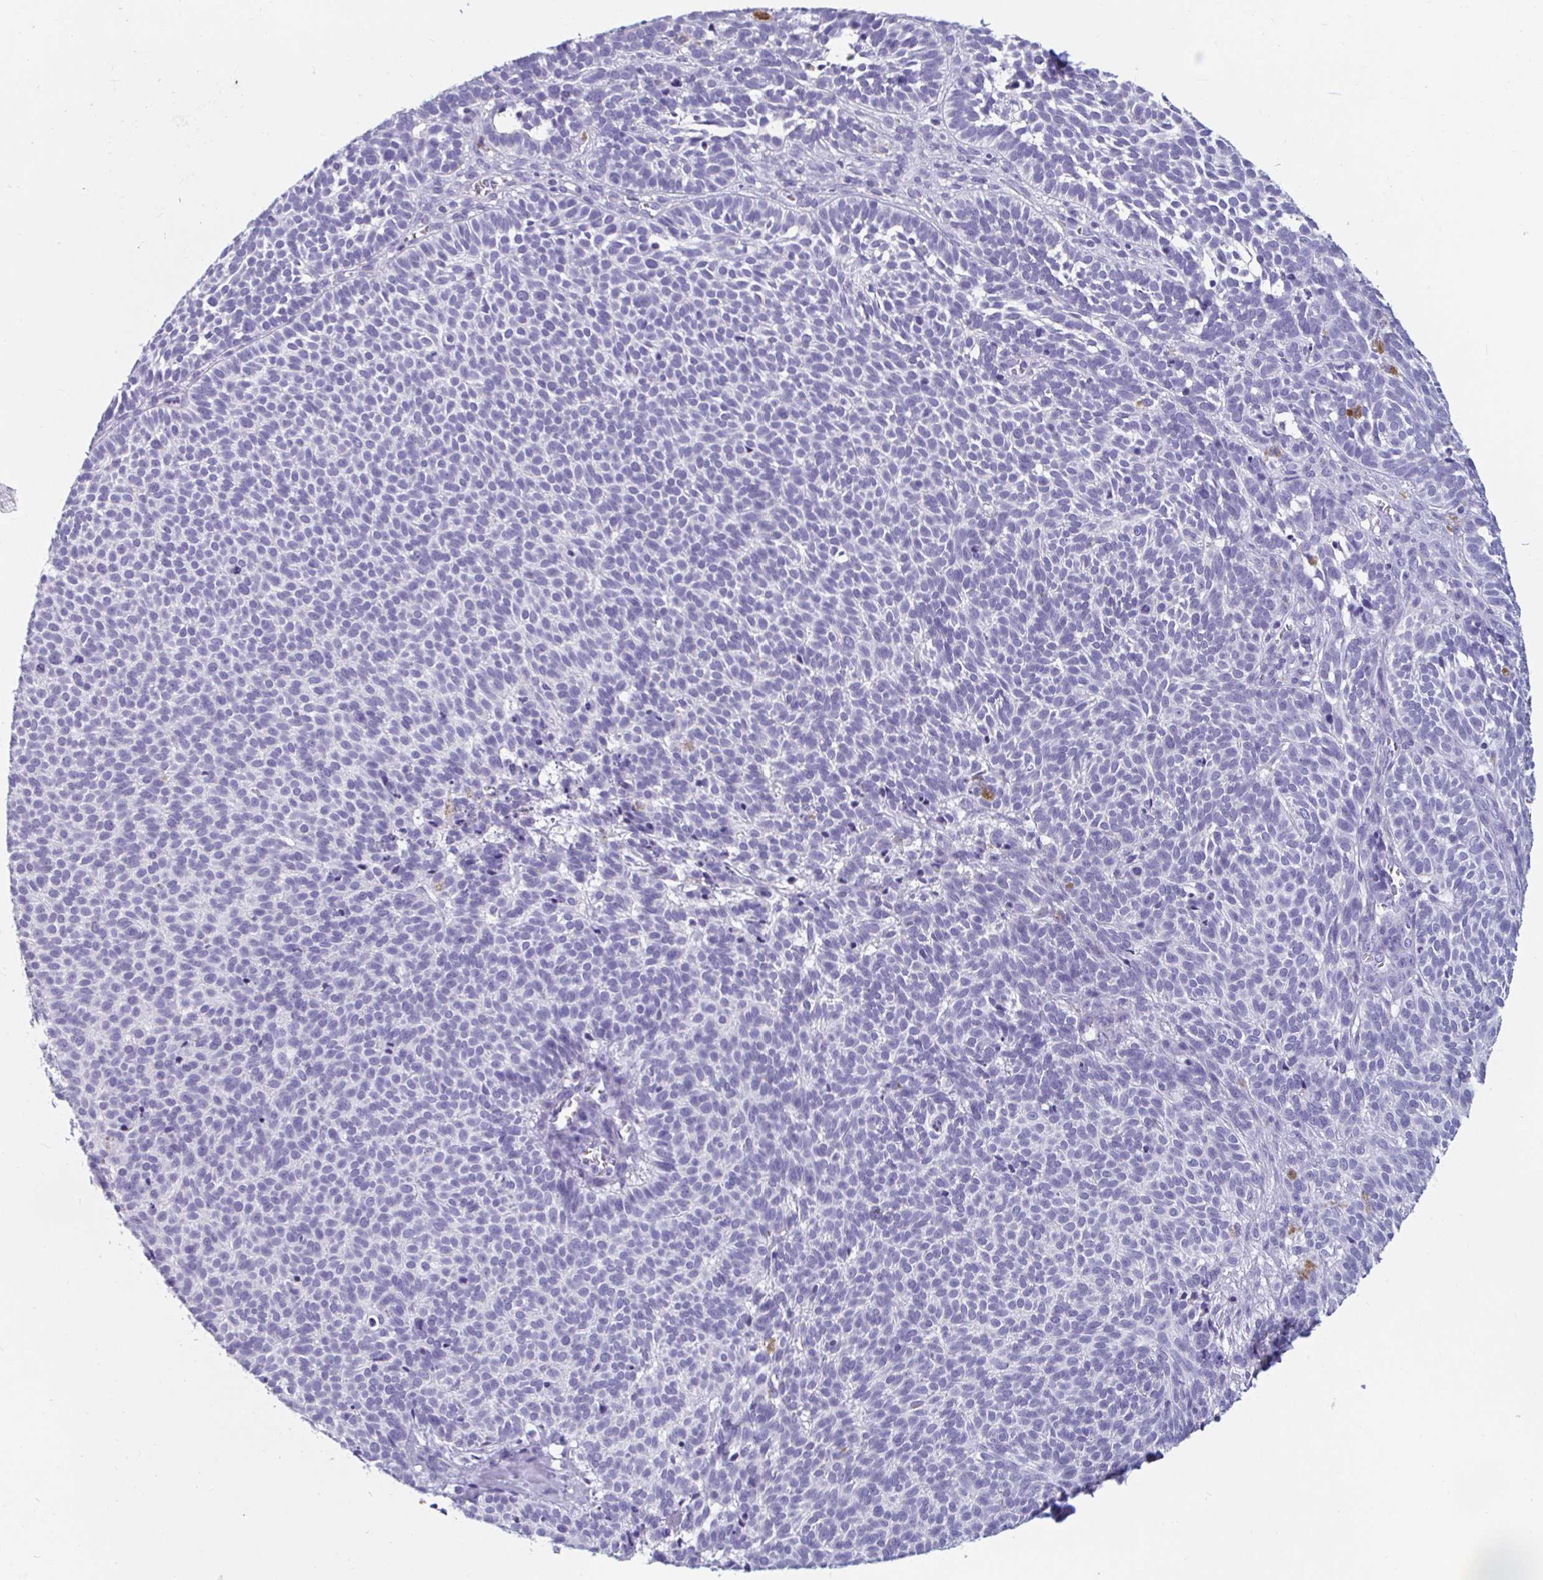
{"staining": {"intensity": "negative", "quantity": "none", "location": "none"}, "tissue": "skin cancer", "cell_type": "Tumor cells", "image_type": "cancer", "snomed": [{"axis": "morphology", "description": "Basal cell carcinoma"}, {"axis": "topography", "description": "Skin"}], "caption": "Immunohistochemical staining of skin basal cell carcinoma shows no significant expression in tumor cells.", "gene": "TEX44", "patient": {"sex": "male", "age": 63}}